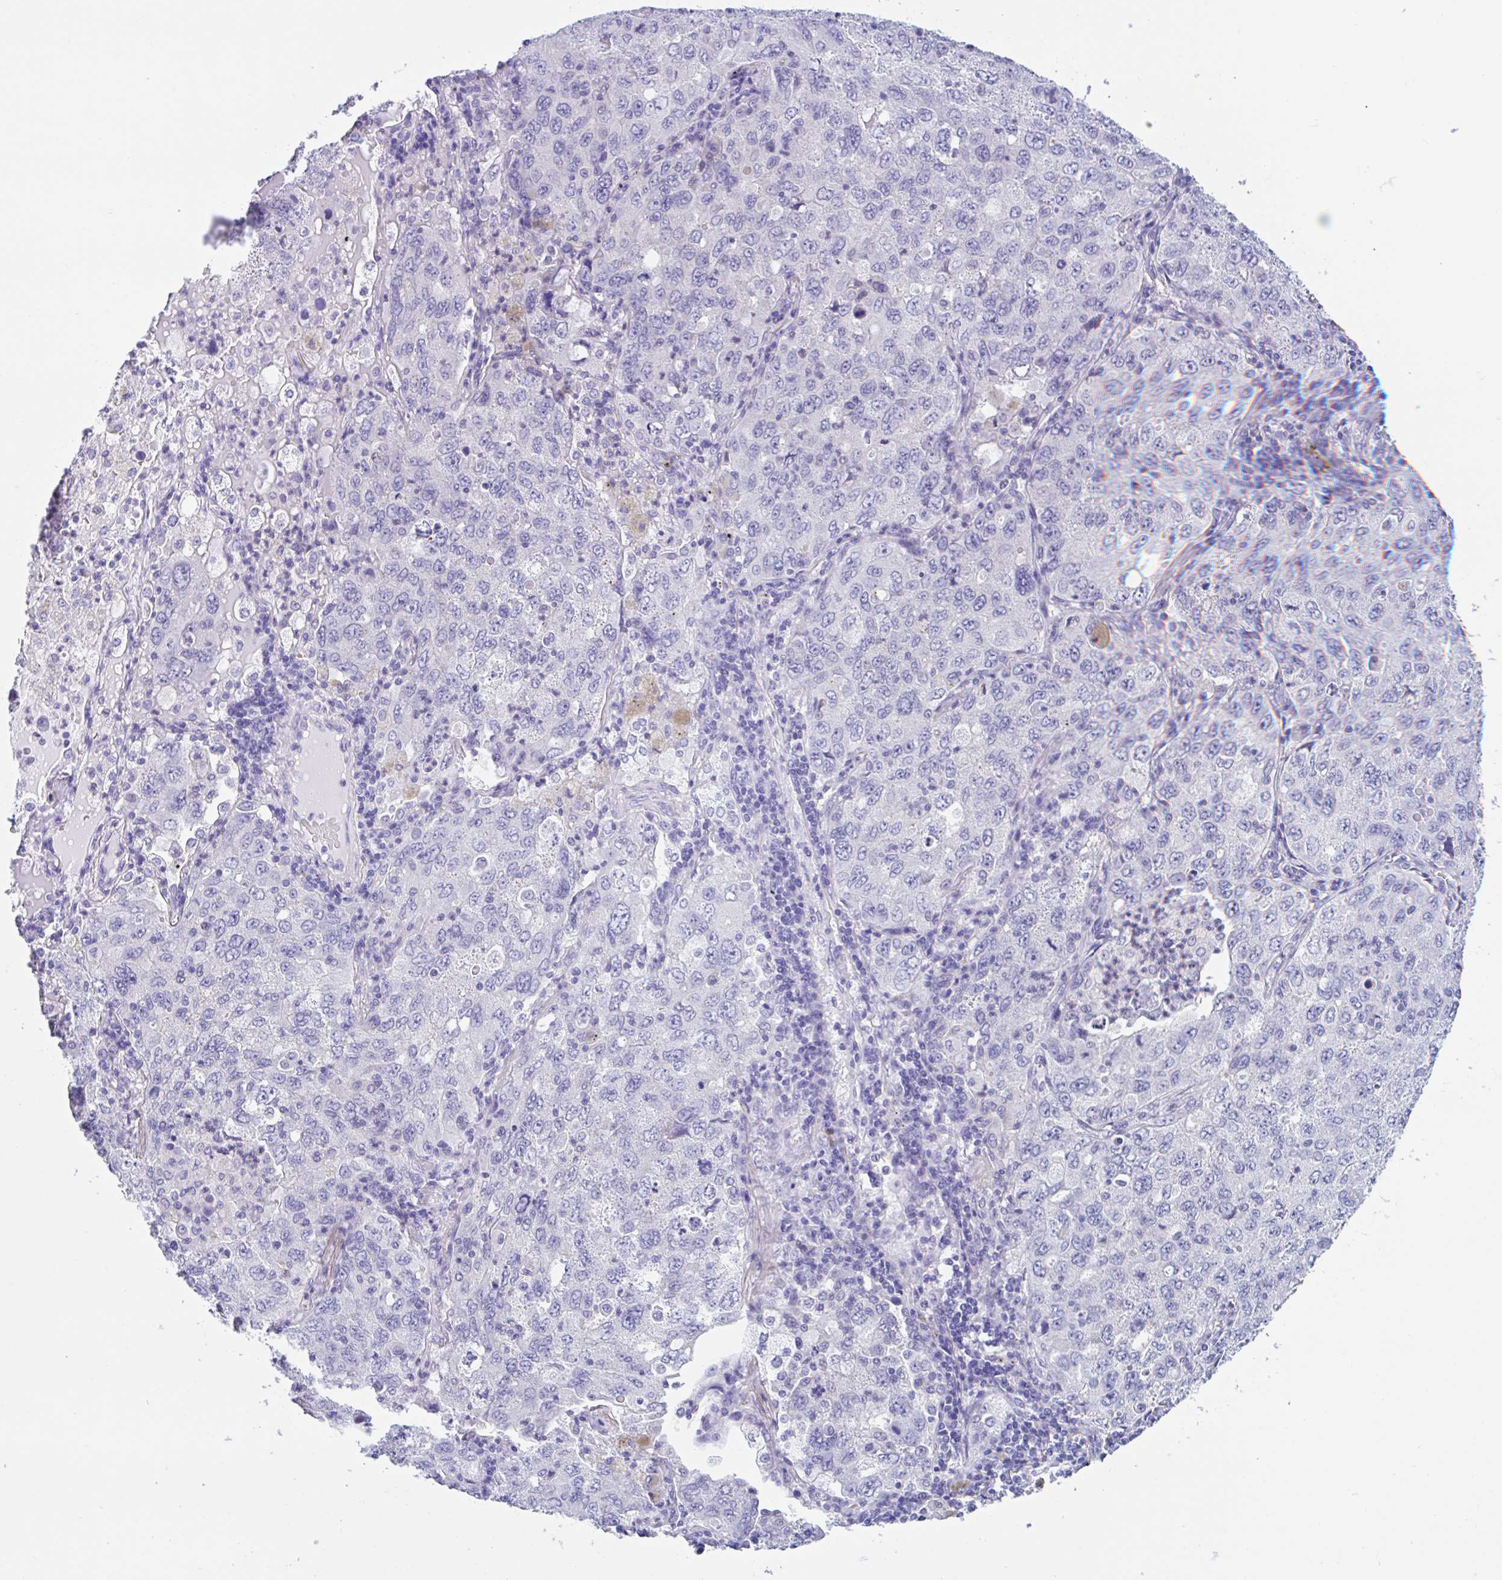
{"staining": {"intensity": "negative", "quantity": "none", "location": "none"}, "tissue": "lung cancer", "cell_type": "Tumor cells", "image_type": "cancer", "snomed": [{"axis": "morphology", "description": "Adenocarcinoma, NOS"}, {"axis": "topography", "description": "Lung"}], "caption": "DAB (3,3'-diaminobenzidine) immunohistochemical staining of human lung cancer (adenocarcinoma) displays no significant expression in tumor cells. The staining was performed using DAB (3,3'-diaminobenzidine) to visualize the protein expression in brown, while the nuclei were stained in blue with hematoxylin (Magnification: 20x).", "gene": "OR6N2", "patient": {"sex": "female", "age": 57}}